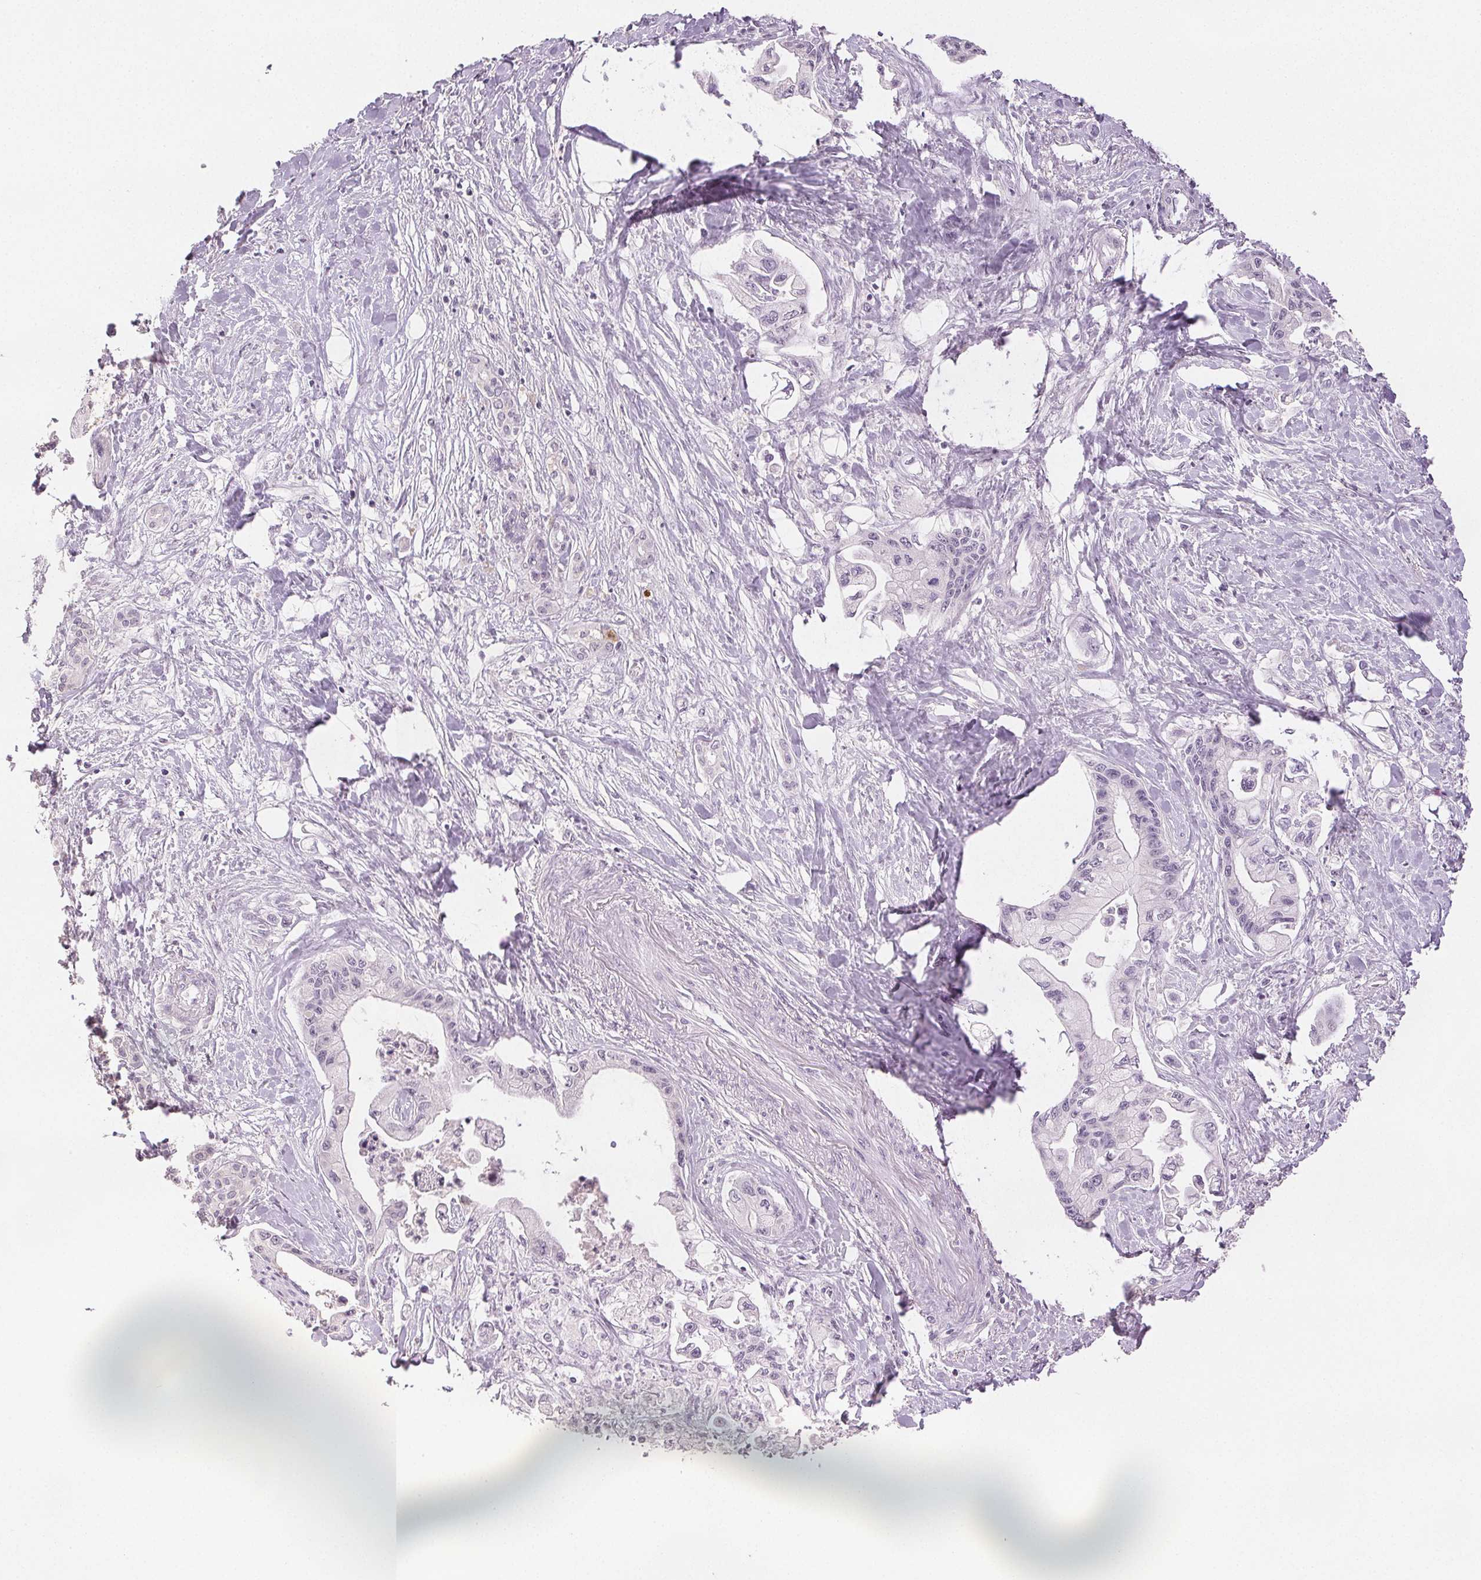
{"staining": {"intensity": "negative", "quantity": "none", "location": "none"}, "tissue": "pancreatic cancer", "cell_type": "Tumor cells", "image_type": "cancer", "snomed": [{"axis": "morphology", "description": "Adenocarcinoma, NOS"}, {"axis": "topography", "description": "Pancreas"}], "caption": "IHC of human adenocarcinoma (pancreatic) shows no staining in tumor cells.", "gene": "SCGN", "patient": {"sex": "male", "age": 61}}